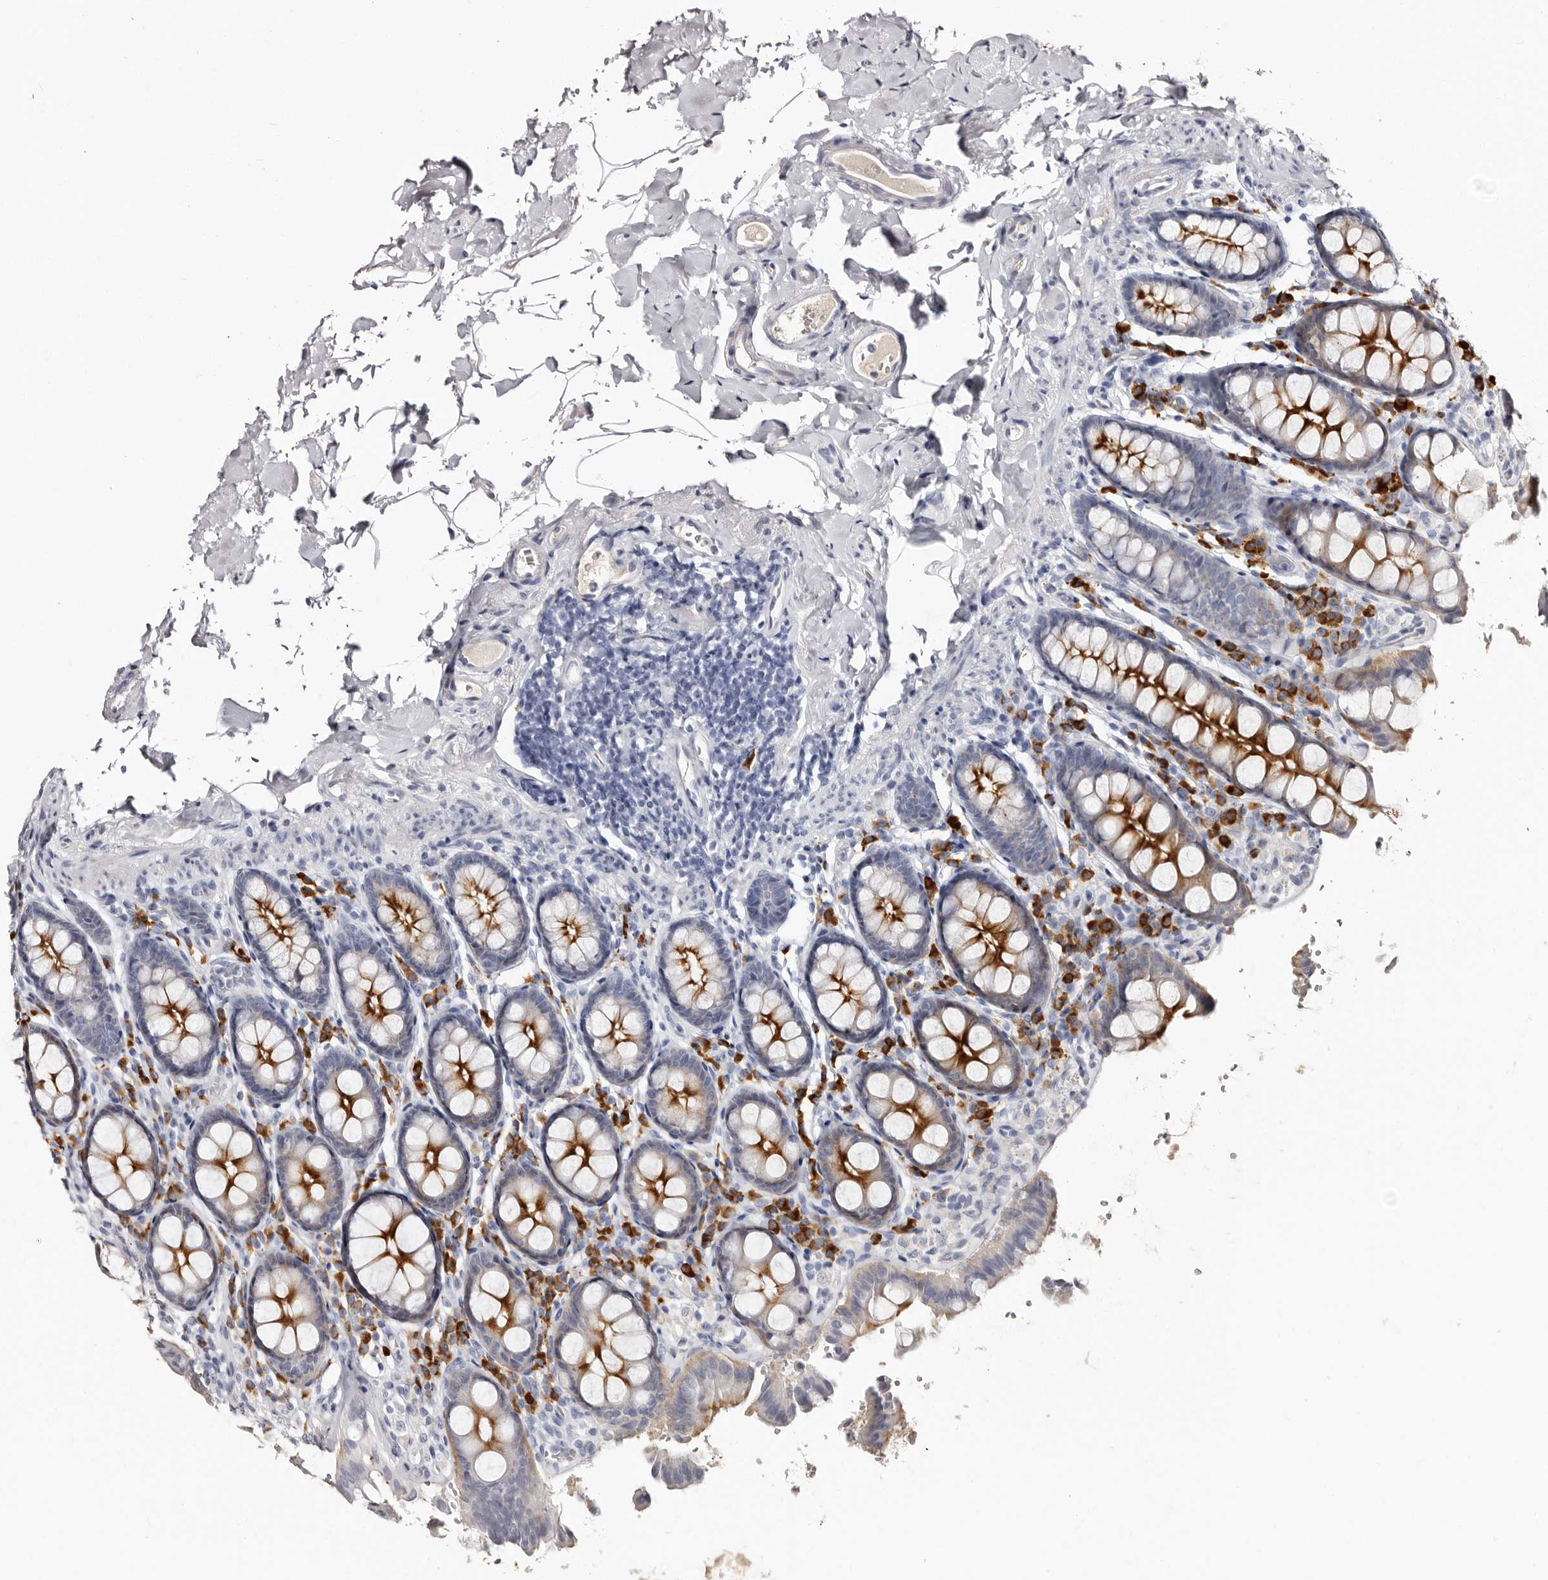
{"staining": {"intensity": "negative", "quantity": "none", "location": "none"}, "tissue": "colon", "cell_type": "Endothelial cells", "image_type": "normal", "snomed": [{"axis": "morphology", "description": "Normal tissue, NOS"}, {"axis": "topography", "description": "Colon"}, {"axis": "topography", "description": "Peripheral nerve tissue"}], "caption": "A high-resolution micrograph shows immunohistochemistry (IHC) staining of unremarkable colon, which reveals no significant expression in endothelial cells. The staining is performed using DAB brown chromogen with nuclei counter-stained in using hematoxylin.", "gene": "TBC1D22B", "patient": {"sex": "female", "age": 61}}